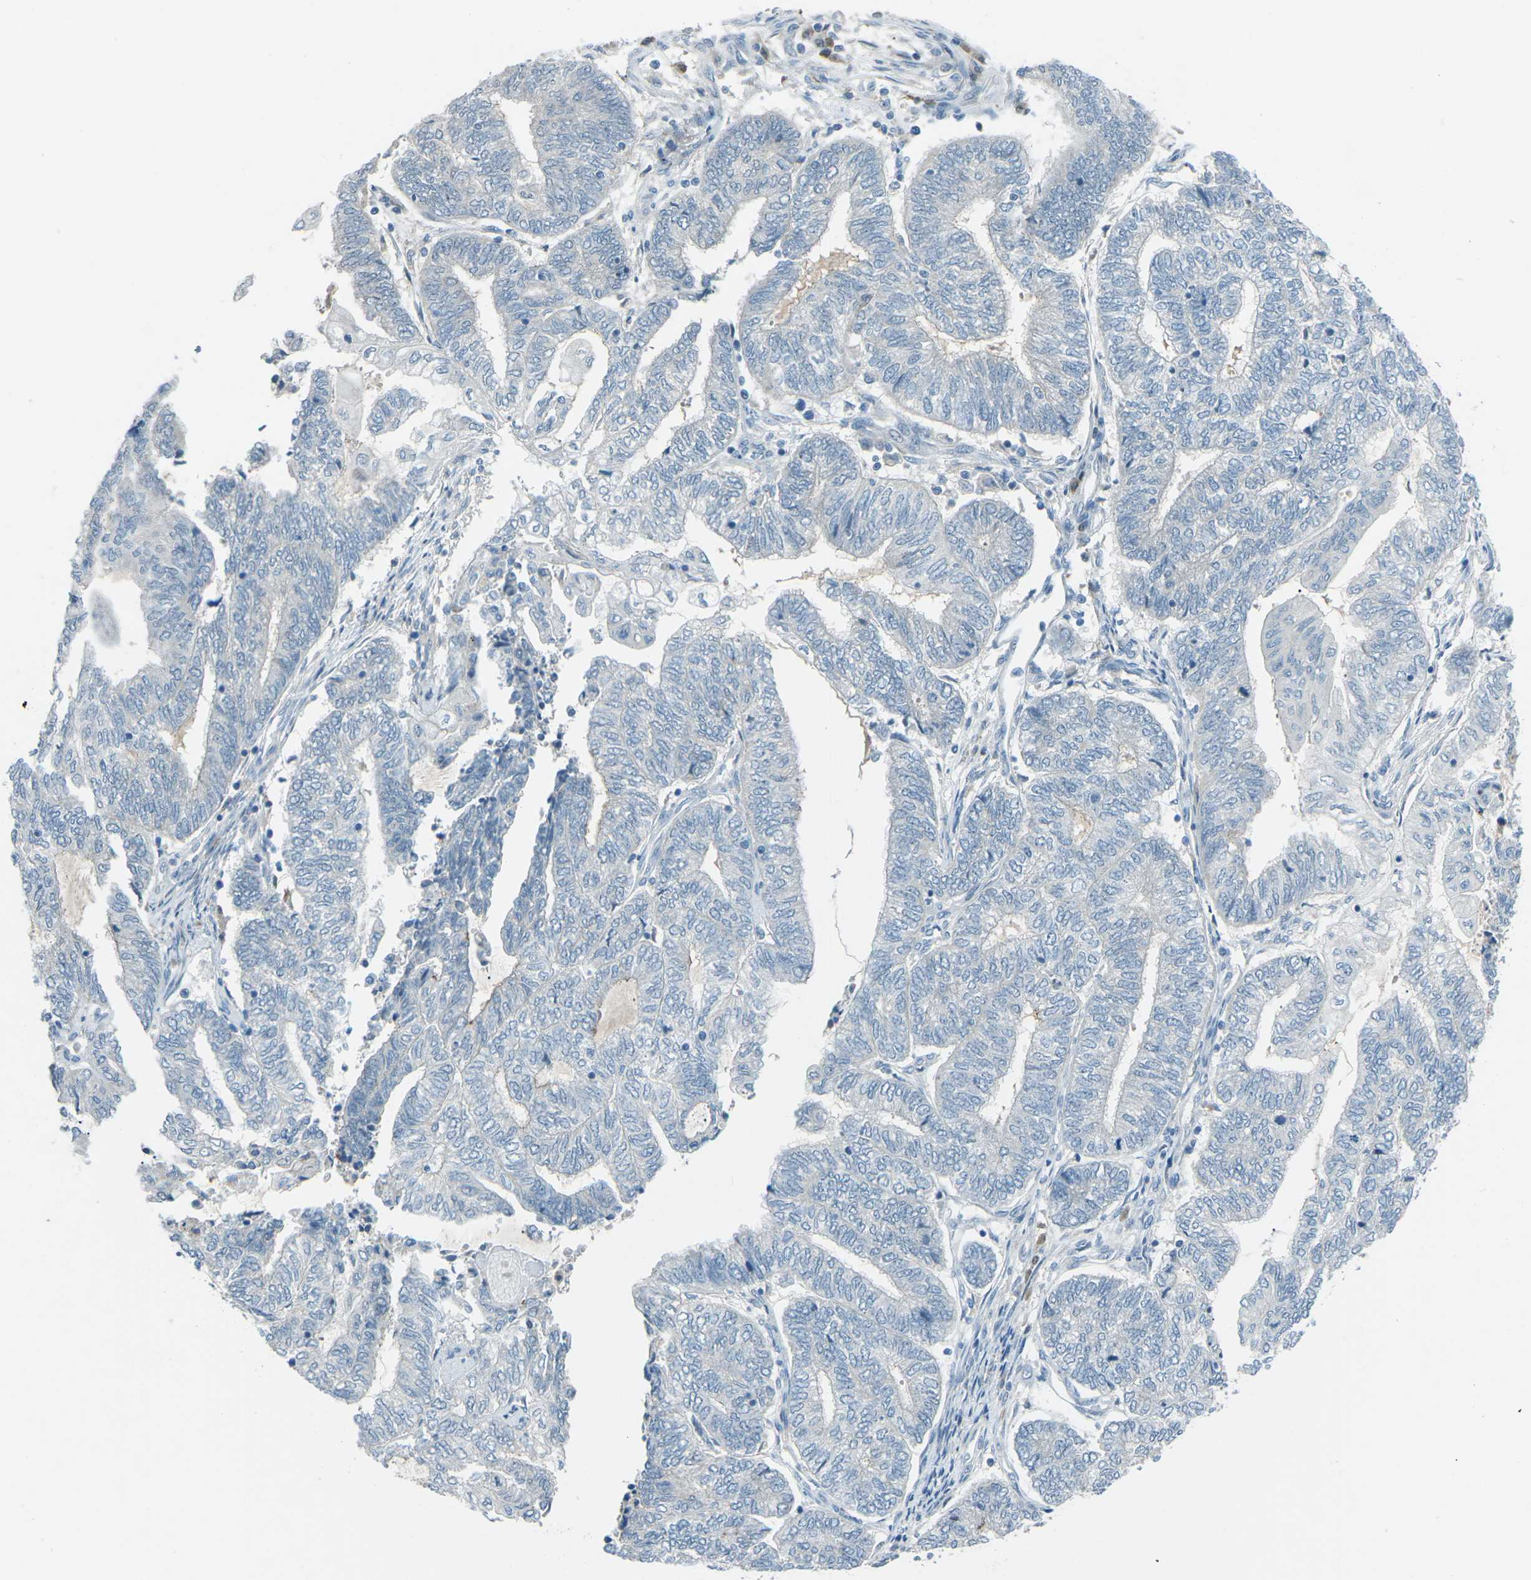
{"staining": {"intensity": "moderate", "quantity": "<25%", "location": "cytoplasmic/membranous"}, "tissue": "endometrial cancer", "cell_type": "Tumor cells", "image_type": "cancer", "snomed": [{"axis": "morphology", "description": "Adenocarcinoma, NOS"}, {"axis": "topography", "description": "Uterus"}, {"axis": "topography", "description": "Endometrium"}], "caption": "This micrograph displays endometrial cancer stained with IHC to label a protein in brown. The cytoplasmic/membranous of tumor cells show moderate positivity for the protein. Nuclei are counter-stained blue.", "gene": "PRKCA", "patient": {"sex": "female", "age": 70}}